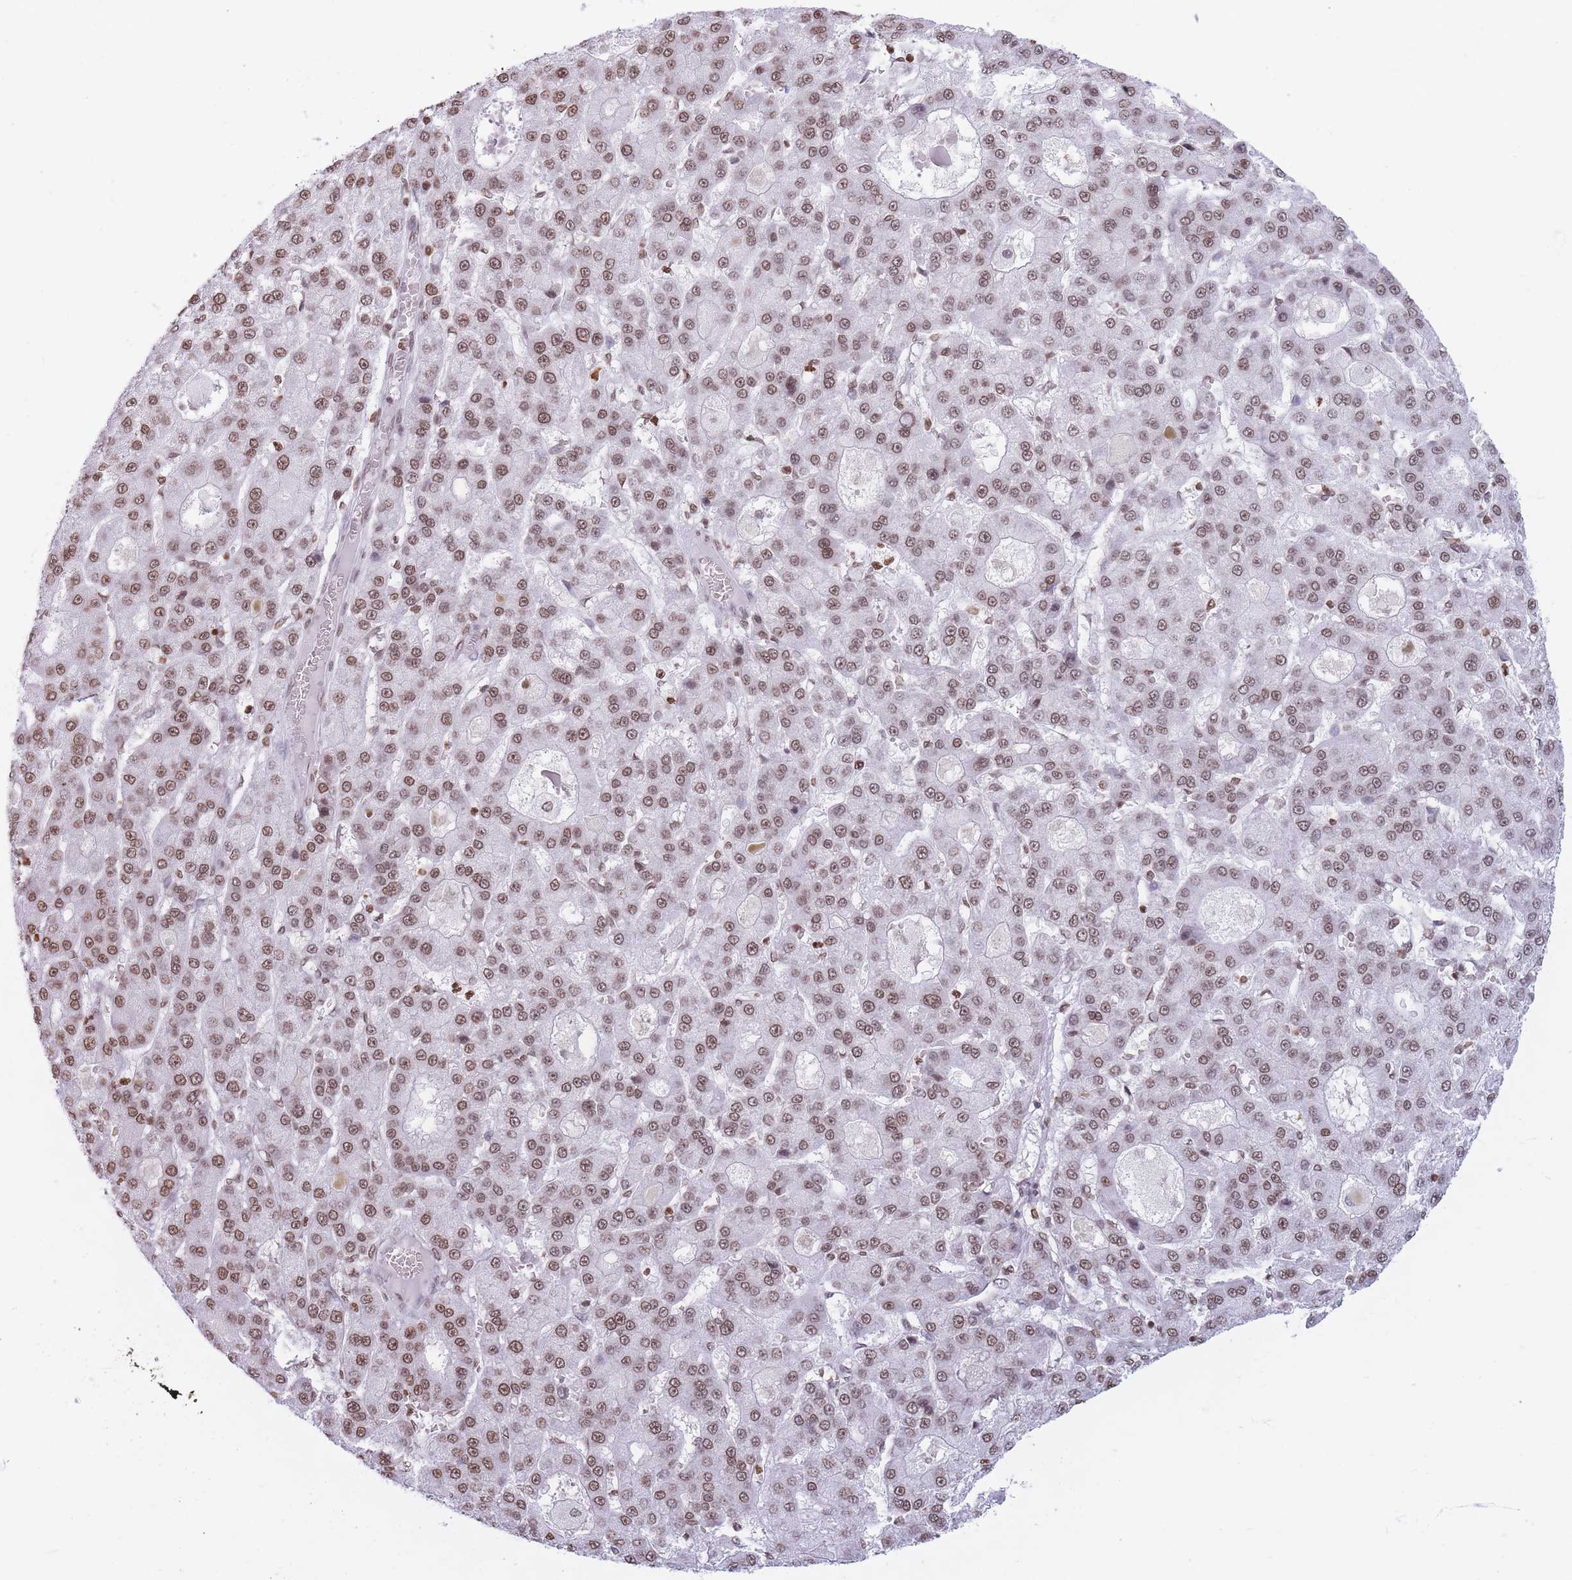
{"staining": {"intensity": "moderate", "quantity": ">75%", "location": "nuclear"}, "tissue": "liver cancer", "cell_type": "Tumor cells", "image_type": "cancer", "snomed": [{"axis": "morphology", "description": "Carcinoma, Hepatocellular, NOS"}, {"axis": "topography", "description": "Liver"}], "caption": "Brown immunohistochemical staining in human liver cancer displays moderate nuclear positivity in approximately >75% of tumor cells.", "gene": "RYK", "patient": {"sex": "male", "age": 70}}